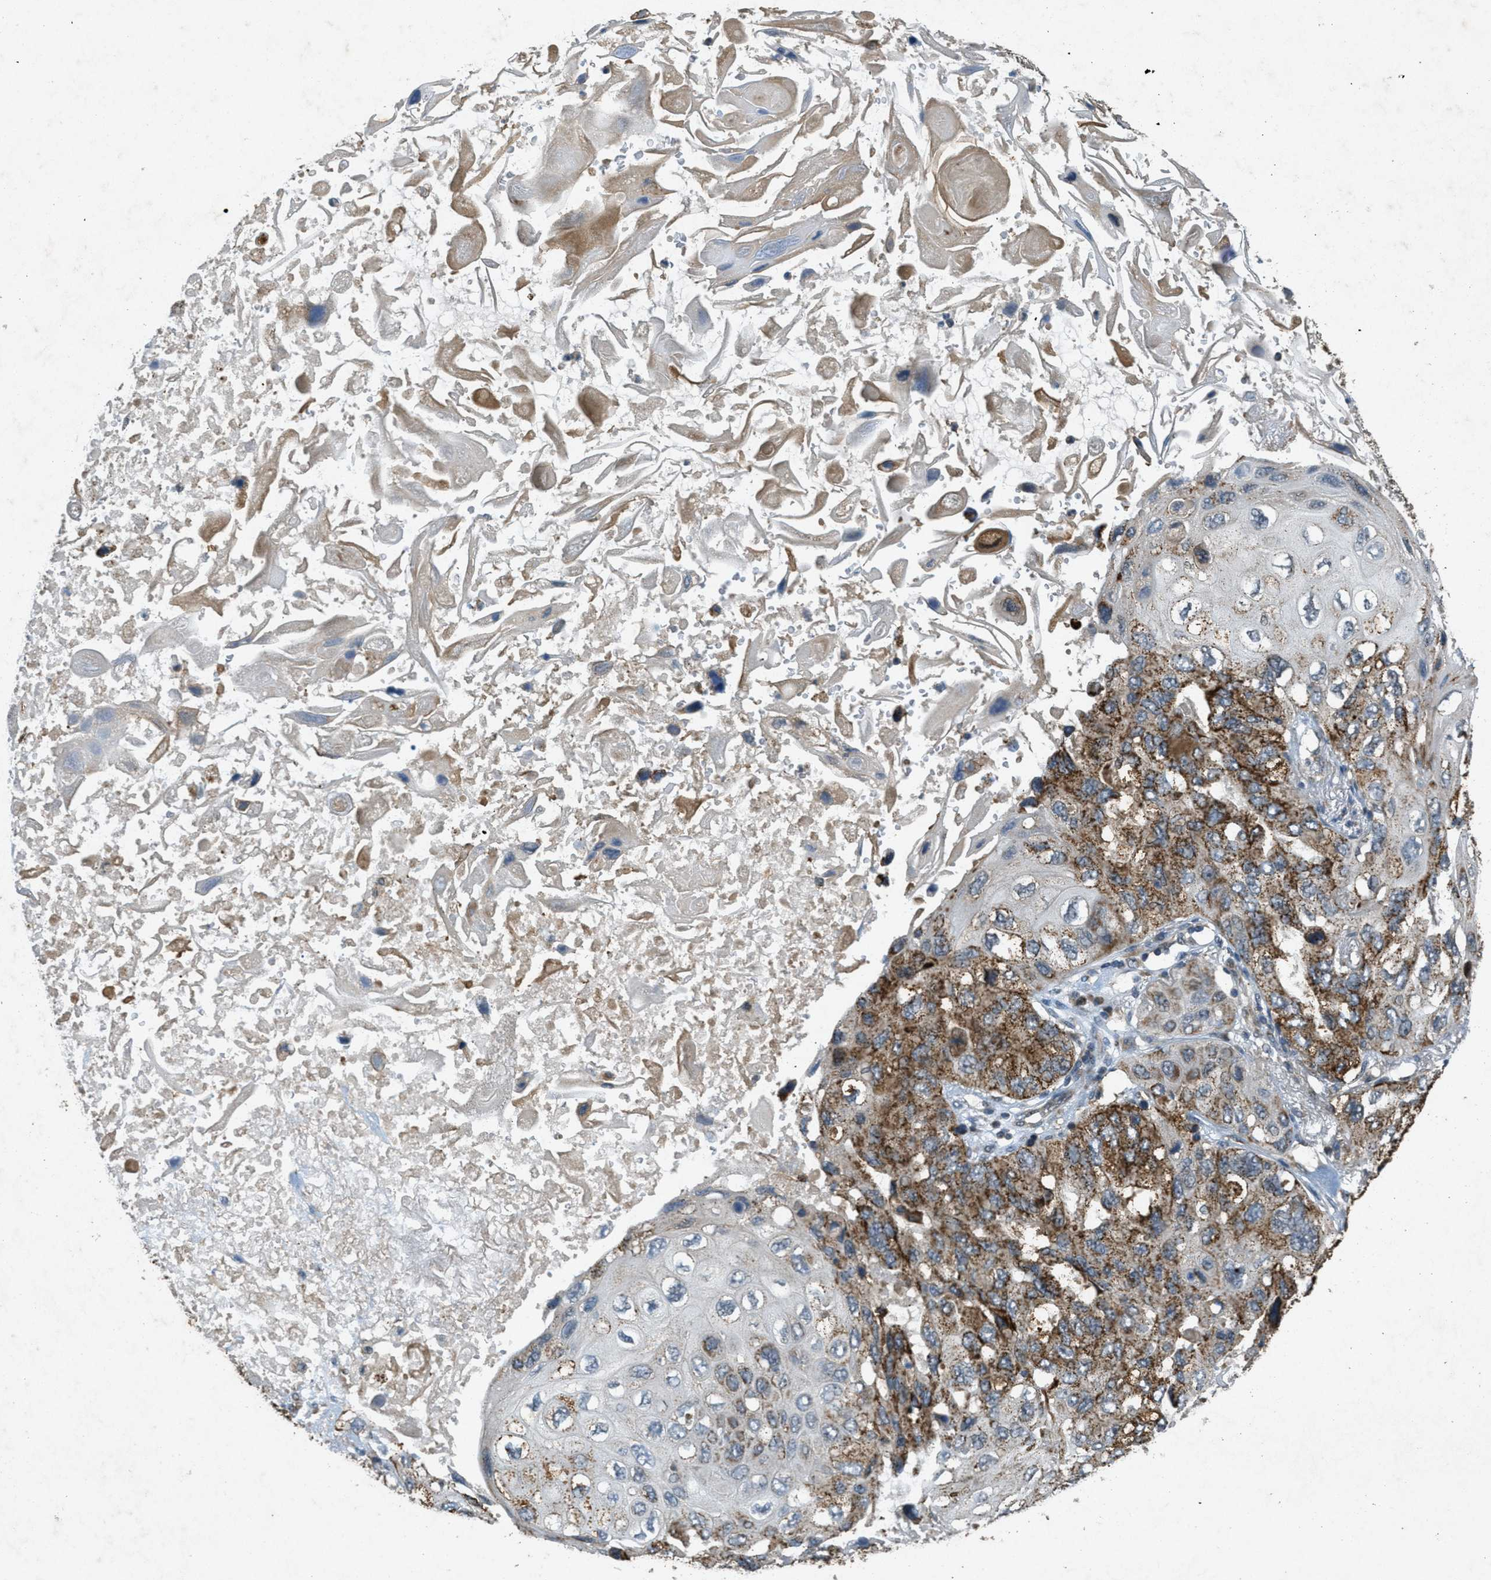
{"staining": {"intensity": "moderate", "quantity": "25%-75%", "location": "cytoplasmic/membranous"}, "tissue": "lung cancer", "cell_type": "Tumor cells", "image_type": "cancer", "snomed": [{"axis": "morphology", "description": "Squamous cell carcinoma, NOS"}, {"axis": "topography", "description": "Lung"}], "caption": "A high-resolution histopathology image shows immunohistochemistry (IHC) staining of squamous cell carcinoma (lung), which displays moderate cytoplasmic/membranous positivity in approximately 25%-75% of tumor cells.", "gene": "PPP1R15A", "patient": {"sex": "female", "age": 73}}